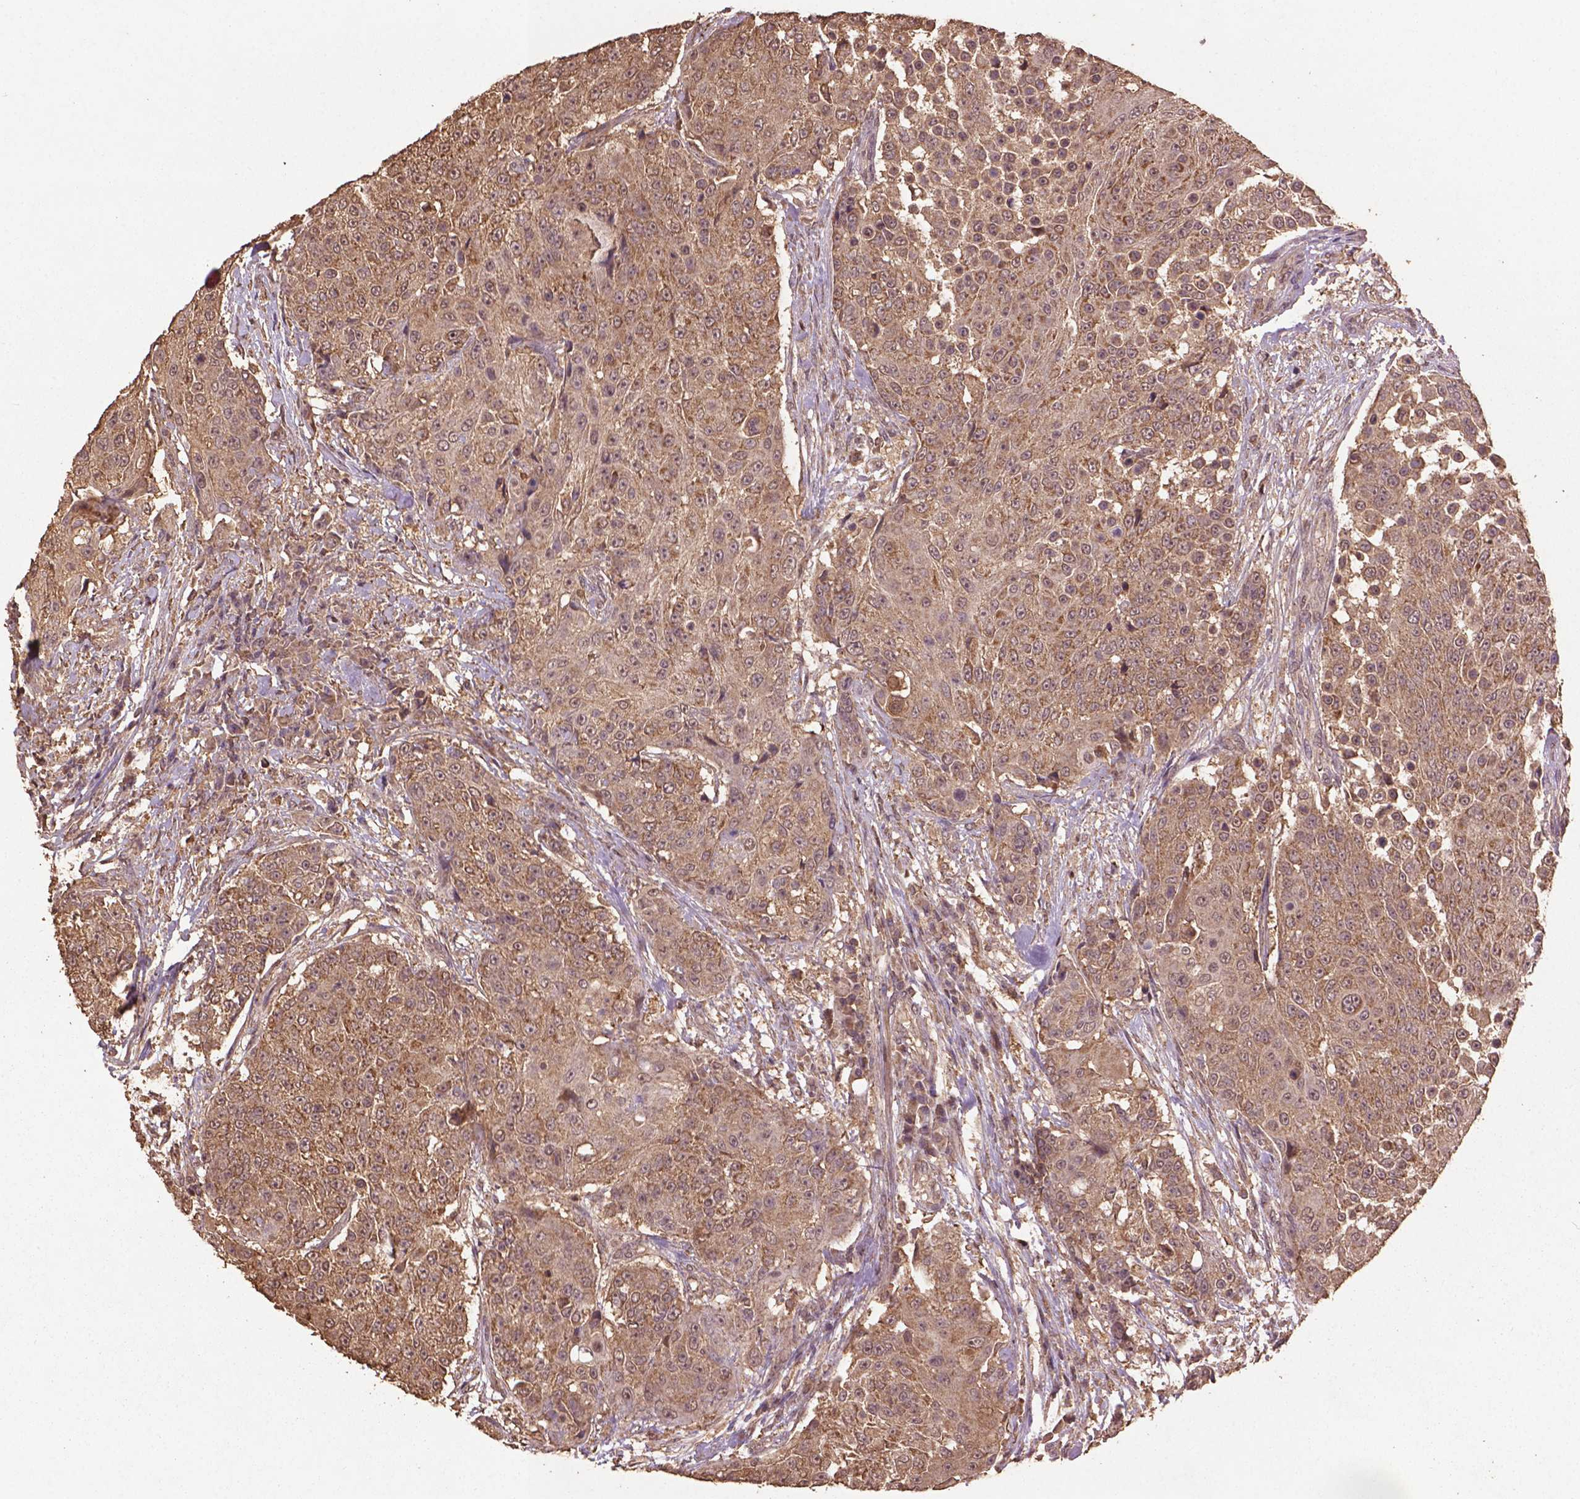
{"staining": {"intensity": "weak", "quantity": ">75%", "location": "cytoplasmic/membranous"}, "tissue": "urothelial cancer", "cell_type": "Tumor cells", "image_type": "cancer", "snomed": [{"axis": "morphology", "description": "Urothelial carcinoma, High grade"}, {"axis": "topography", "description": "Urinary bladder"}], "caption": "Protein expression analysis of human high-grade urothelial carcinoma reveals weak cytoplasmic/membranous expression in about >75% of tumor cells.", "gene": "BABAM1", "patient": {"sex": "female", "age": 63}}